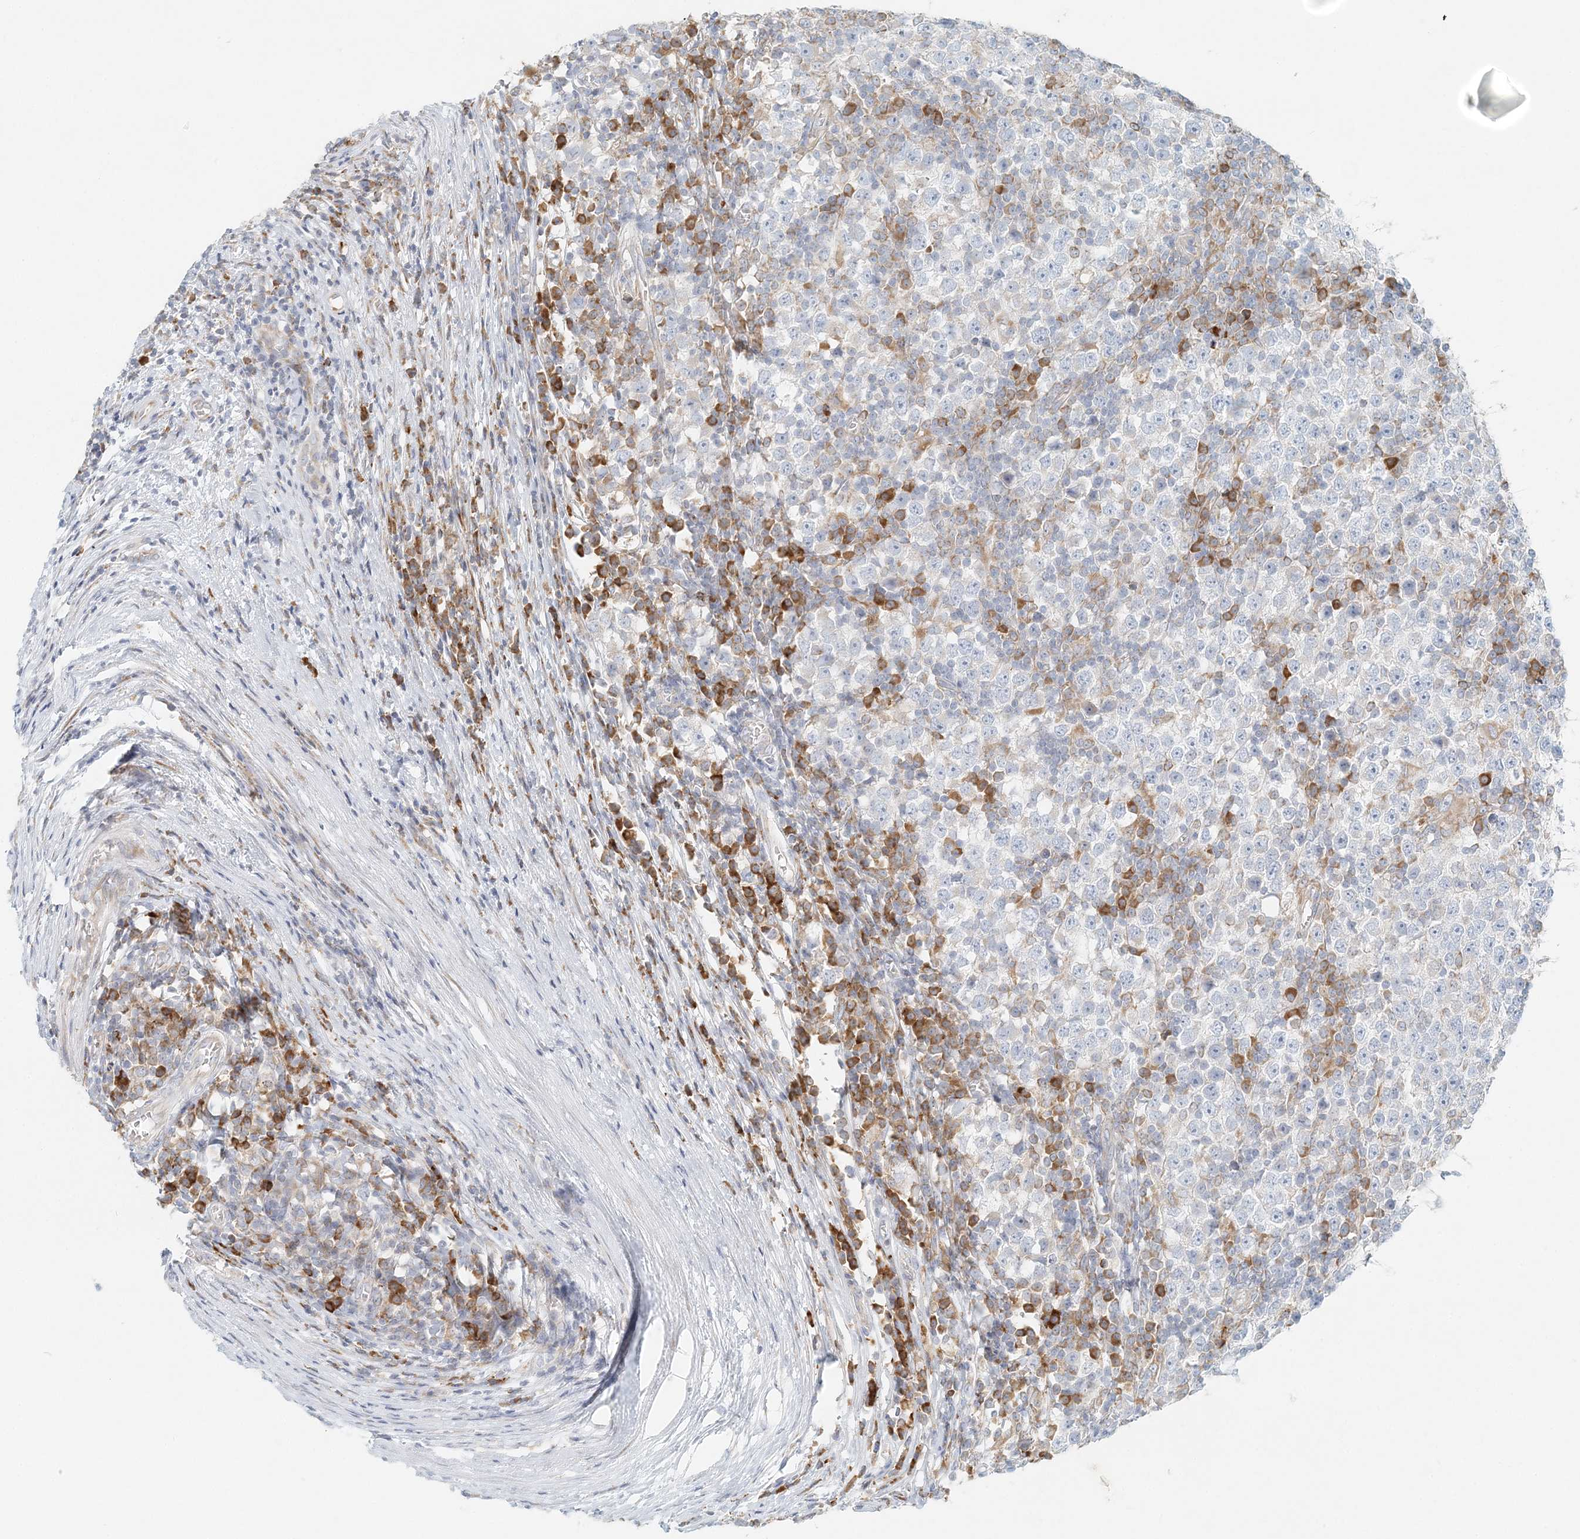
{"staining": {"intensity": "negative", "quantity": "none", "location": "none"}, "tissue": "testis cancer", "cell_type": "Tumor cells", "image_type": "cancer", "snomed": [{"axis": "morphology", "description": "Seminoma, NOS"}, {"axis": "topography", "description": "Testis"}], "caption": "Immunohistochemistry (IHC) micrograph of human testis seminoma stained for a protein (brown), which shows no staining in tumor cells.", "gene": "STK11IP", "patient": {"sex": "male", "age": 65}}